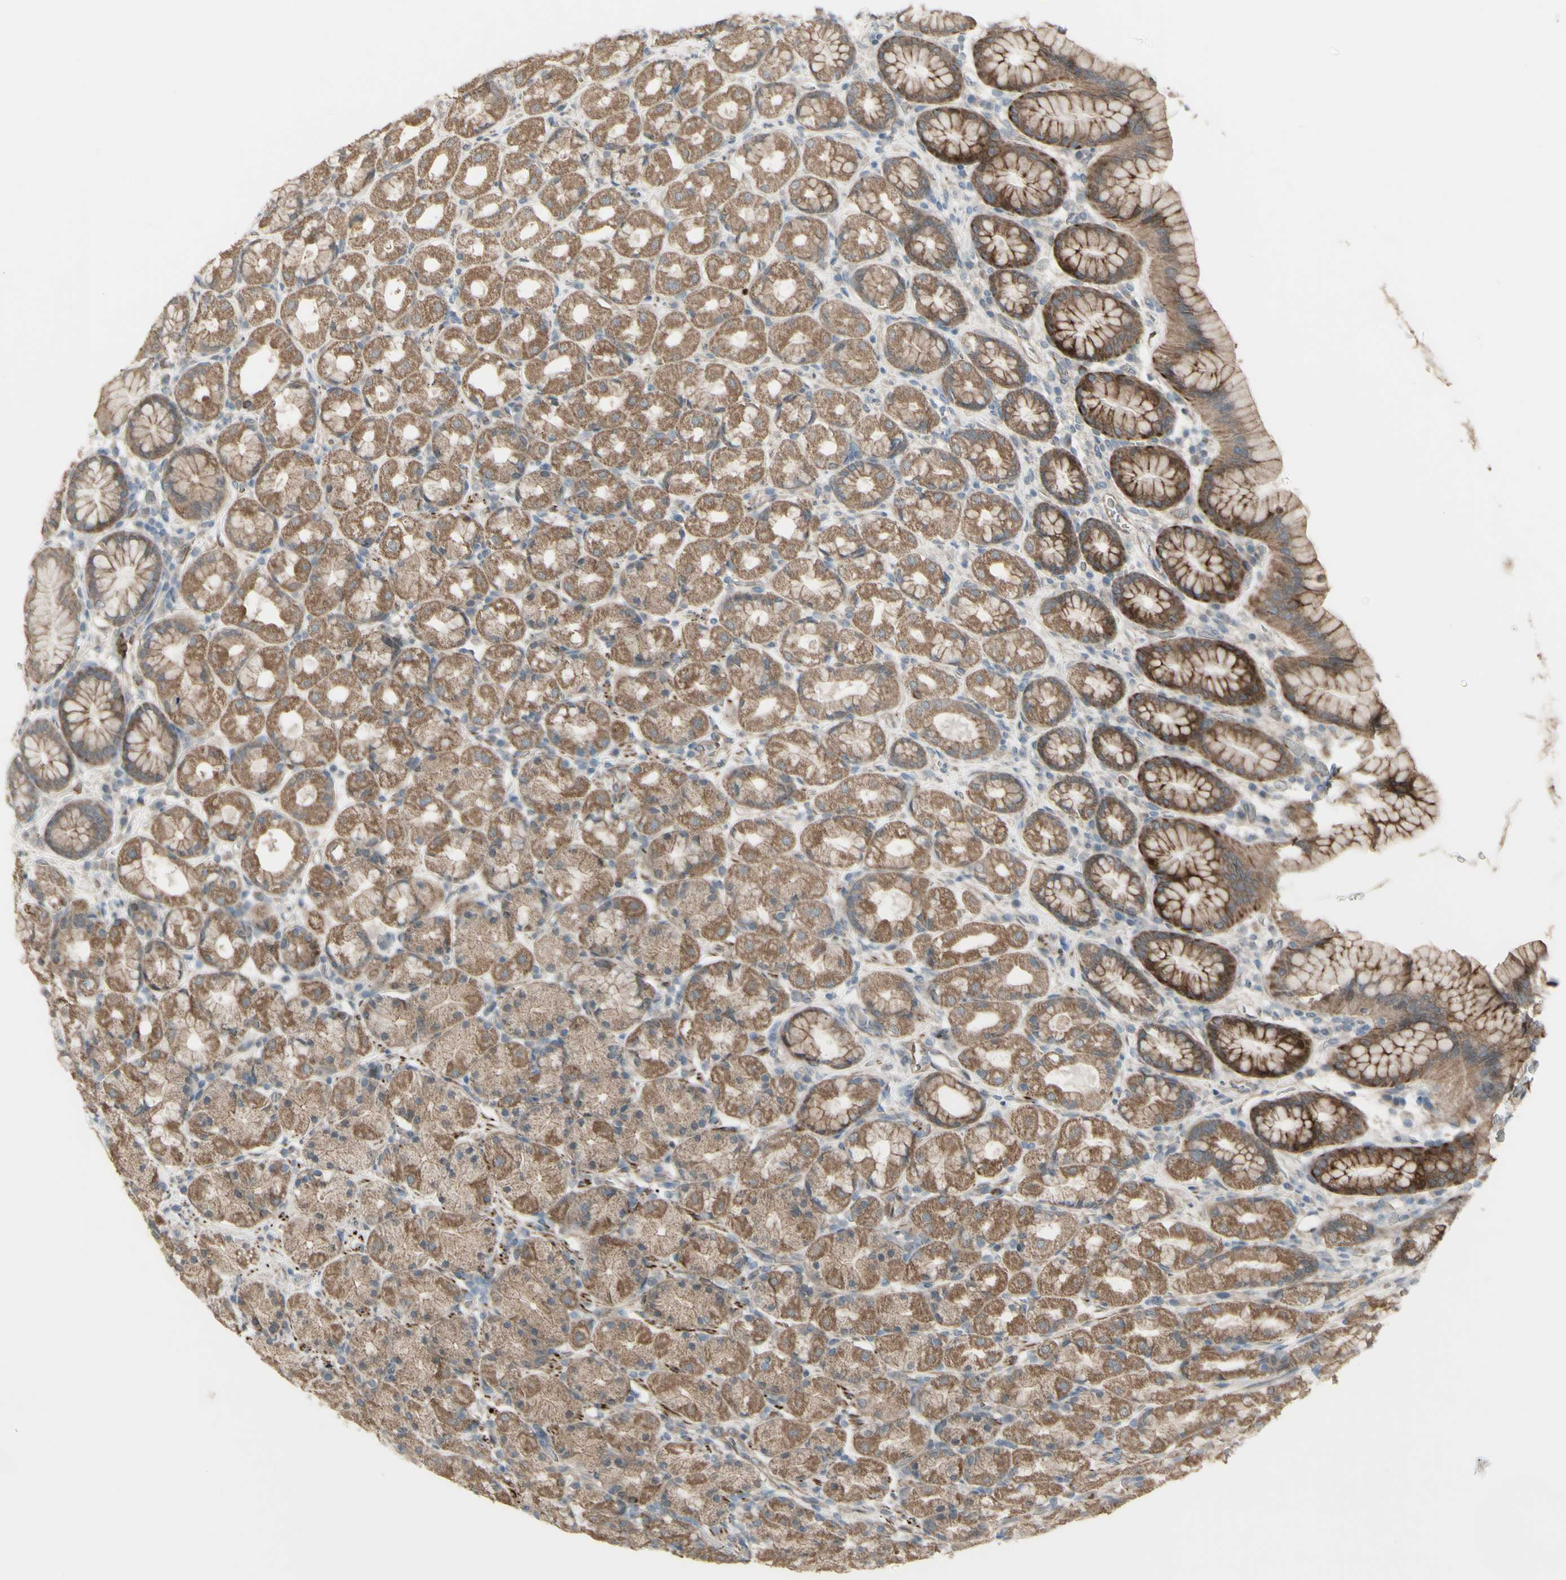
{"staining": {"intensity": "moderate", "quantity": ">75%", "location": "cytoplasmic/membranous"}, "tissue": "stomach", "cell_type": "Glandular cells", "image_type": "normal", "snomed": [{"axis": "morphology", "description": "Normal tissue, NOS"}, {"axis": "topography", "description": "Stomach, upper"}], "caption": "A brown stain shows moderate cytoplasmic/membranous positivity of a protein in glandular cells of normal human stomach. (Stains: DAB in brown, nuclei in blue, Microscopy: brightfield microscopy at high magnification).", "gene": "GRAMD1B", "patient": {"sex": "male", "age": 68}}